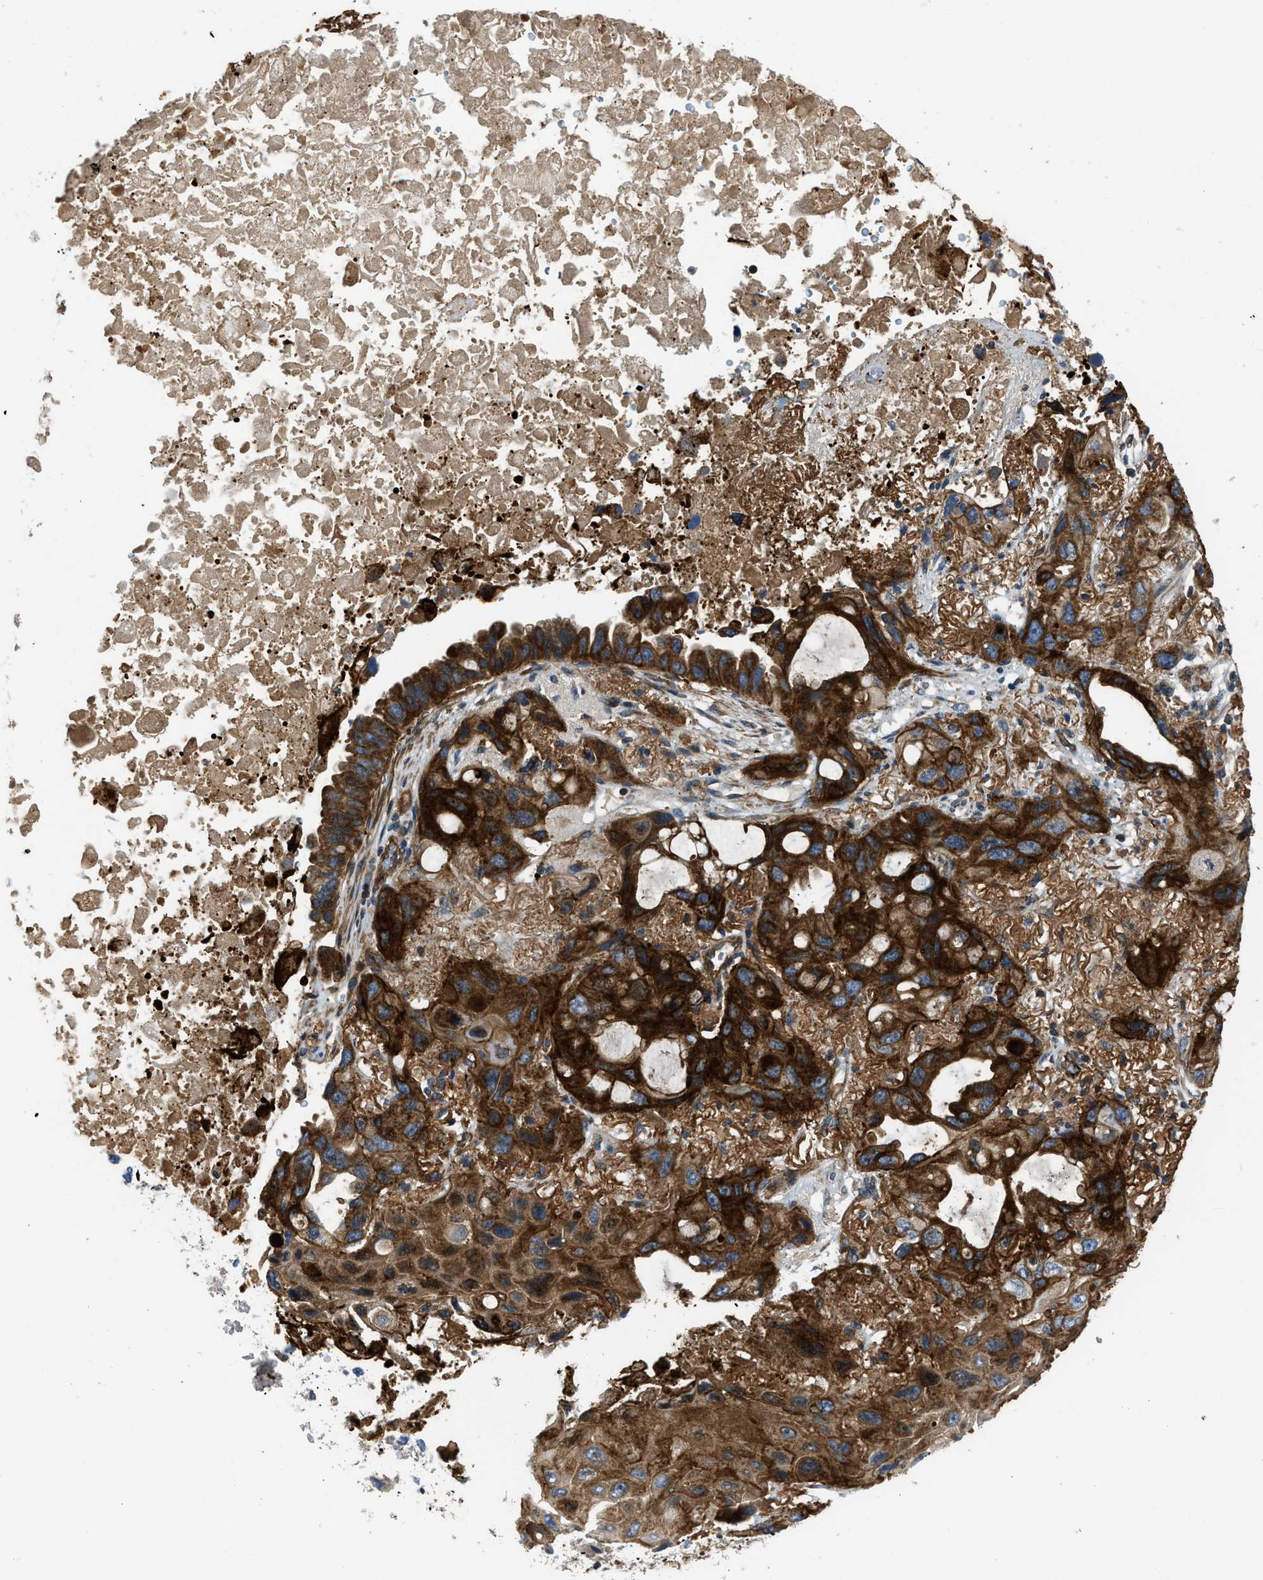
{"staining": {"intensity": "strong", "quantity": ">75%", "location": "cytoplasmic/membranous"}, "tissue": "lung cancer", "cell_type": "Tumor cells", "image_type": "cancer", "snomed": [{"axis": "morphology", "description": "Squamous cell carcinoma, NOS"}, {"axis": "topography", "description": "Lung"}], "caption": "Approximately >75% of tumor cells in human lung cancer (squamous cell carcinoma) display strong cytoplasmic/membranous protein staining as visualized by brown immunohistochemical staining.", "gene": "NYNRIN", "patient": {"sex": "female", "age": 73}}